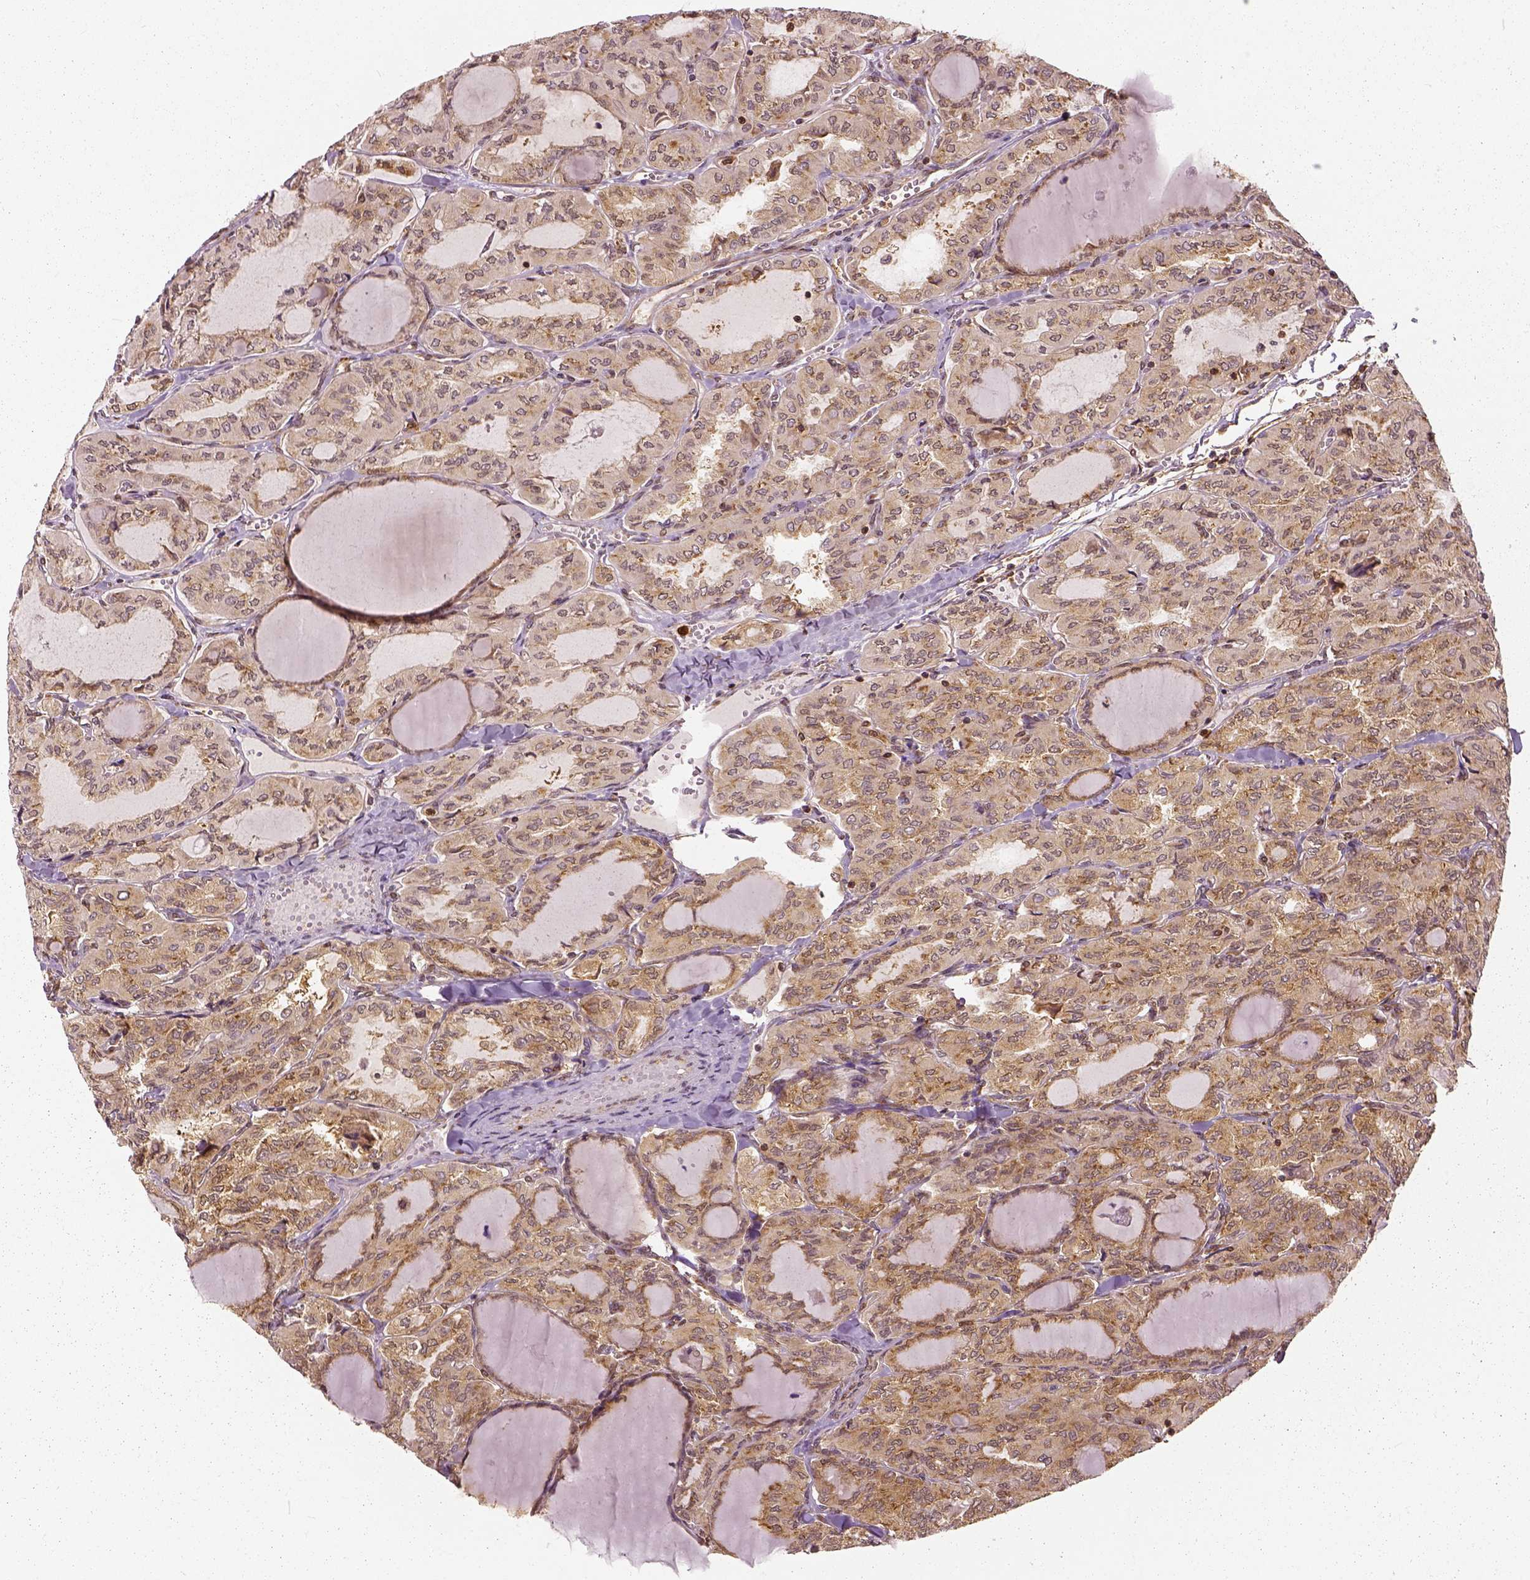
{"staining": {"intensity": "moderate", "quantity": ">75%", "location": "cytoplasmic/membranous"}, "tissue": "thyroid cancer", "cell_type": "Tumor cells", "image_type": "cancer", "snomed": [{"axis": "morphology", "description": "Papillary adenocarcinoma, NOS"}, {"axis": "topography", "description": "Thyroid gland"}], "caption": "Thyroid cancer (papillary adenocarcinoma) tissue displays moderate cytoplasmic/membranous staining in about >75% of tumor cells, visualized by immunohistochemistry.", "gene": "GPI", "patient": {"sex": "male", "age": 20}}